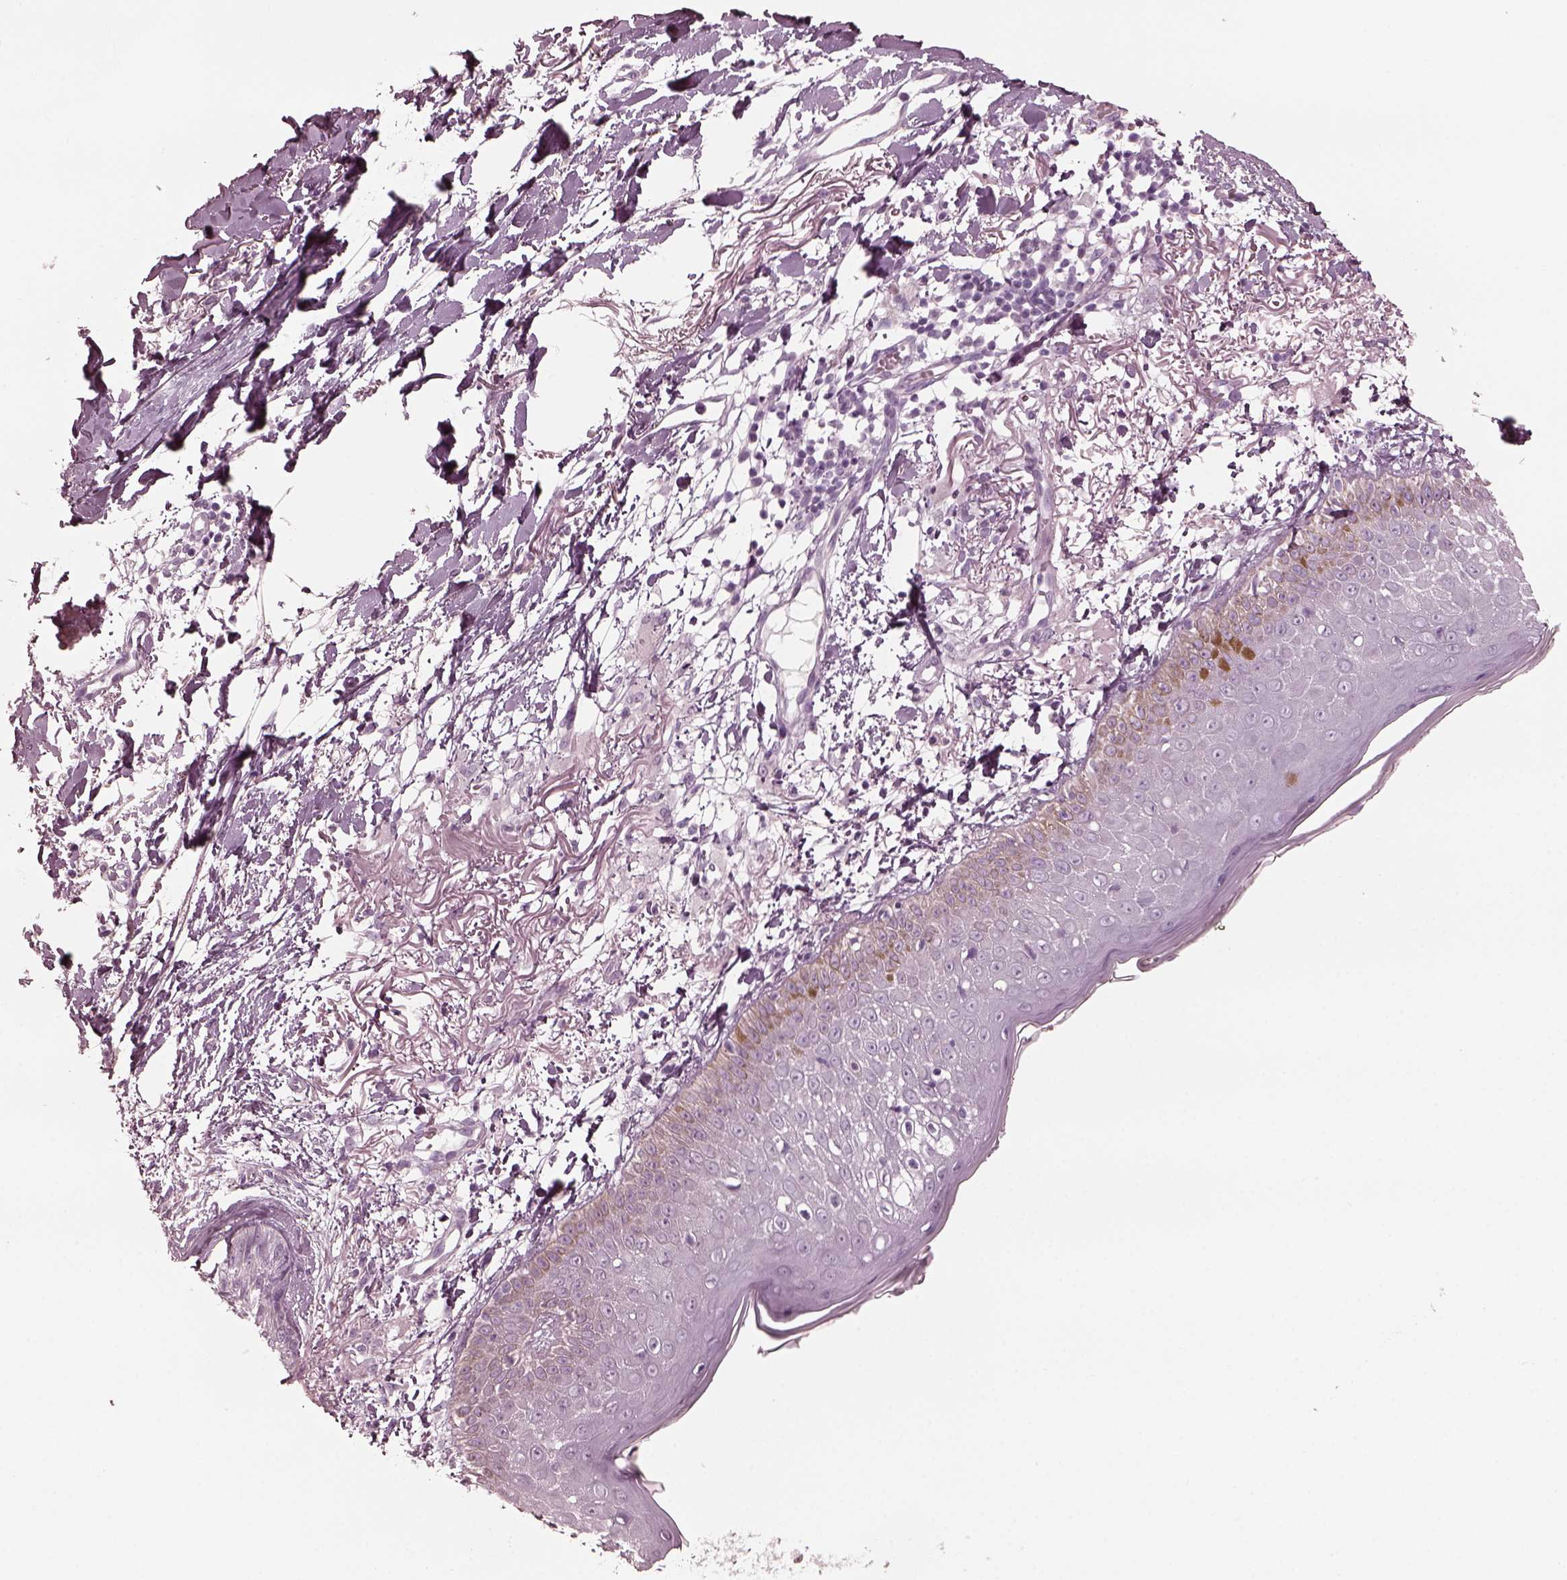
{"staining": {"intensity": "negative", "quantity": "none", "location": "none"}, "tissue": "skin cancer", "cell_type": "Tumor cells", "image_type": "cancer", "snomed": [{"axis": "morphology", "description": "Normal tissue, NOS"}, {"axis": "morphology", "description": "Basal cell carcinoma"}, {"axis": "topography", "description": "Skin"}], "caption": "High magnification brightfield microscopy of skin cancer (basal cell carcinoma) stained with DAB (brown) and counterstained with hematoxylin (blue): tumor cells show no significant staining. (DAB immunohistochemistry, high magnification).", "gene": "GRM6", "patient": {"sex": "male", "age": 84}}